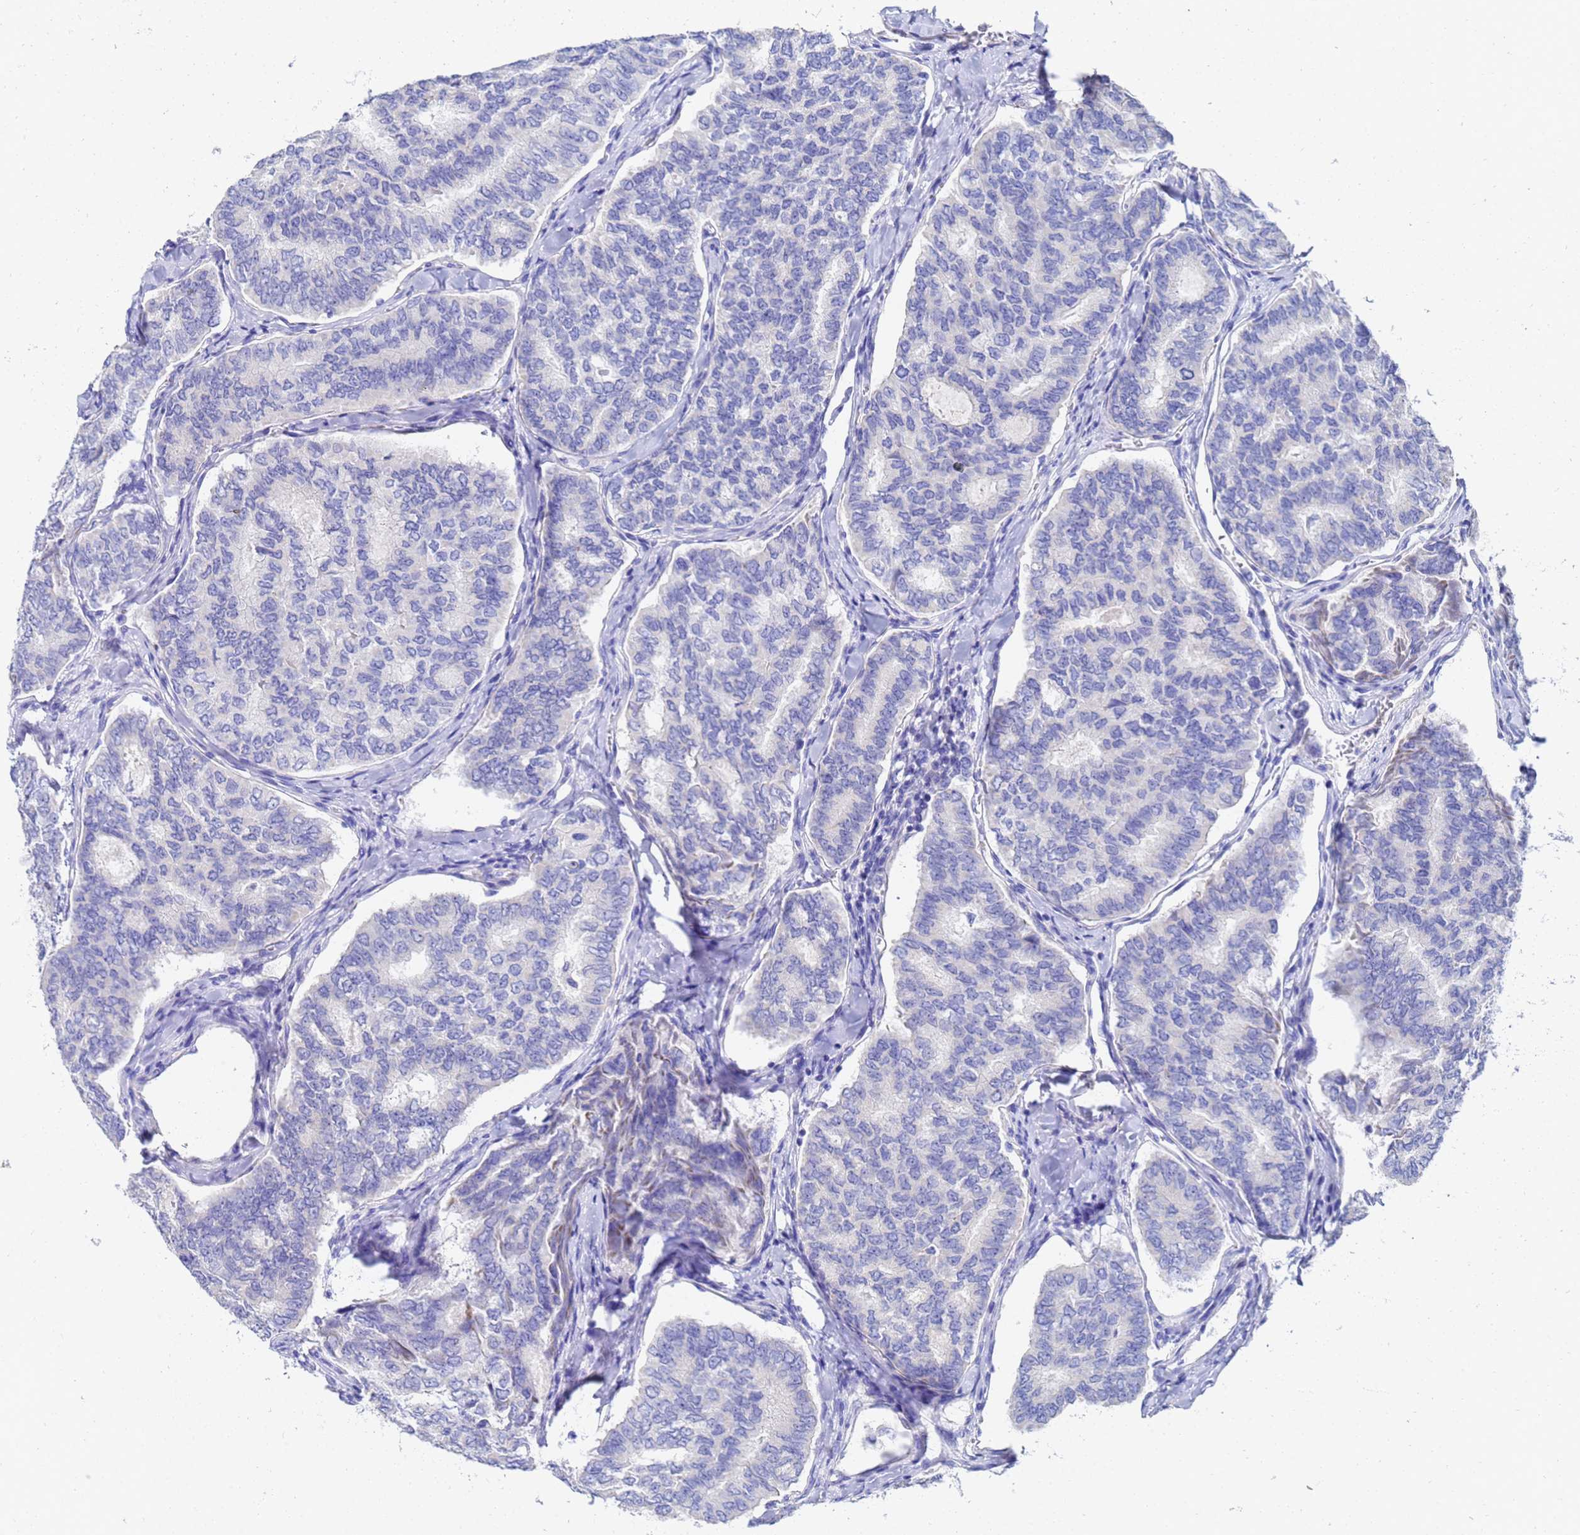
{"staining": {"intensity": "negative", "quantity": "none", "location": "none"}, "tissue": "thyroid cancer", "cell_type": "Tumor cells", "image_type": "cancer", "snomed": [{"axis": "morphology", "description": "Papillary adenocarcinoma, NOS"}, {"axis": "topography", "description": "Thyroid gland"}], "caption": "High power microscopy image of an immunohistochemistry image of thyroid papillary adenocarcinoma, revealing no significant expression in tumor cells.", "gene": "C2orf72", "patient": {"sex": "female", "age": 35}}